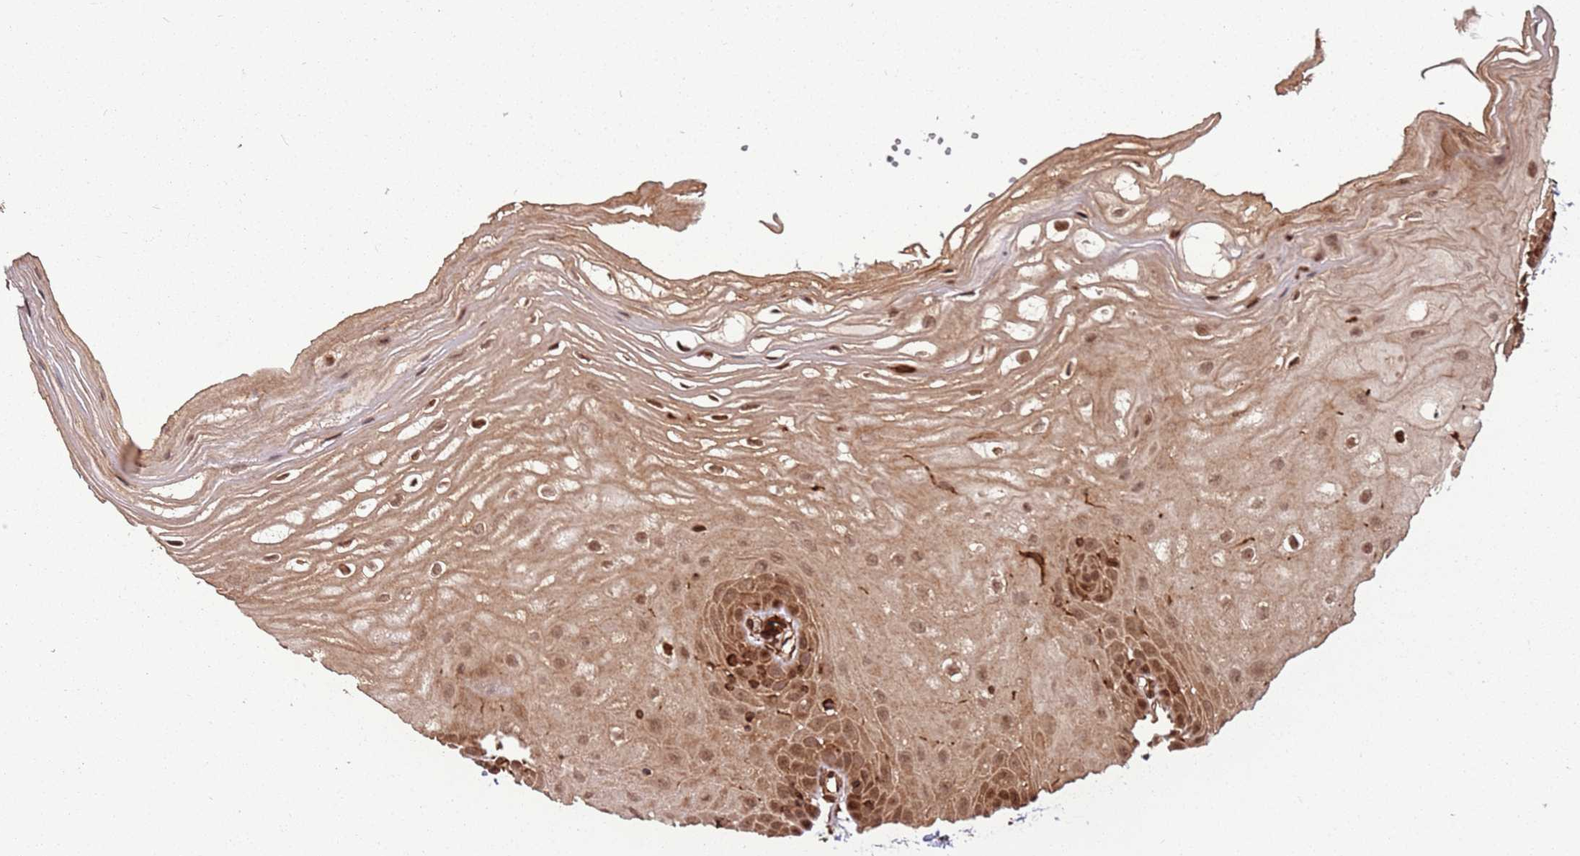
{"staining": {"intensity": "moderate", "quantity": ">75%", "location": "cytoplasmic/membranous,nuclear"}, "tissue": "oral mucosa", "cell_type": "Squamous epithelial cells", "image_type": "normal", "snomed": [{"axis": "morphology", "description": "Normal tissue, NOS"}, {"axis": "topography", "description": "Oral tissue"}, {"axis": "topography", "description": "Tounge, NOS"}], "caption": "Oral mucosa was stained to show a protein in brown. There is medium levels of moderate cytoplasmic/membranous,nuclear staining in approximately >75% of squamous epithelial cells. (DAB (3,3'-diaminobenzidine) IHC with brightfield microscopy, high magnification).", "gene": "ADAMTS3", "patient": {"sex": "female", "age": 73}}